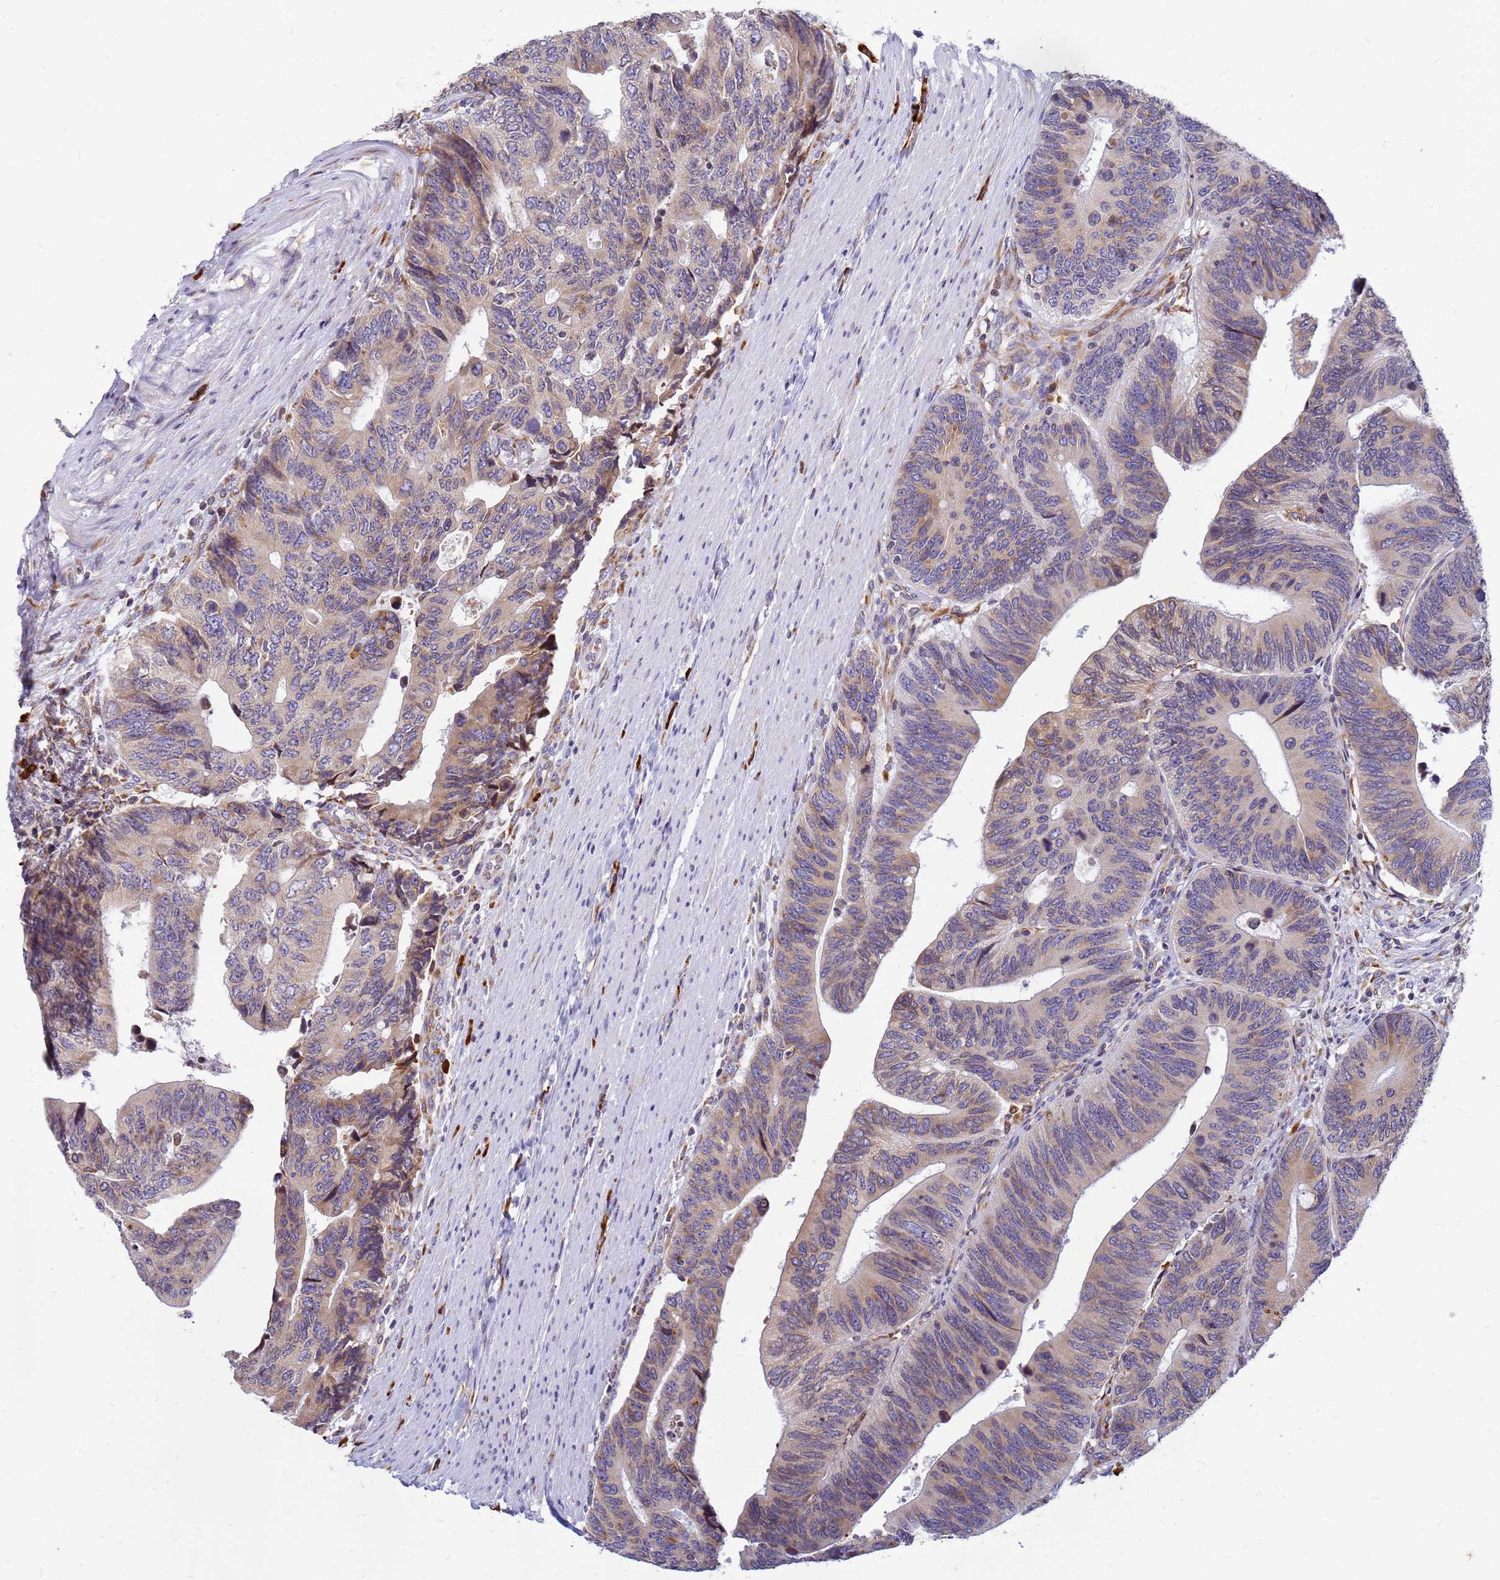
{"staining": {"intensity": "moderate", "quantity": "25%-75%", "location": "cytoplasmic/membranous"}, "tissue": "colorectal cancer", "cell_type": "Tumor cells", "image_type": "cancer", "snomed": [{"axis": "morphology", "description": "Adenocarcinoma, NOS"}, {"axis": "topography", "description": "Colon"}], "caption": "This histopathology image exhibits IHC staining of colorectal cancer (adenocarcinoma), with medium moderate cytoplasmic/membranous staining in about 25%-75% of tumor cells.", "gene": "SSR4", "patient": {"sex": "male", "age": 87}}